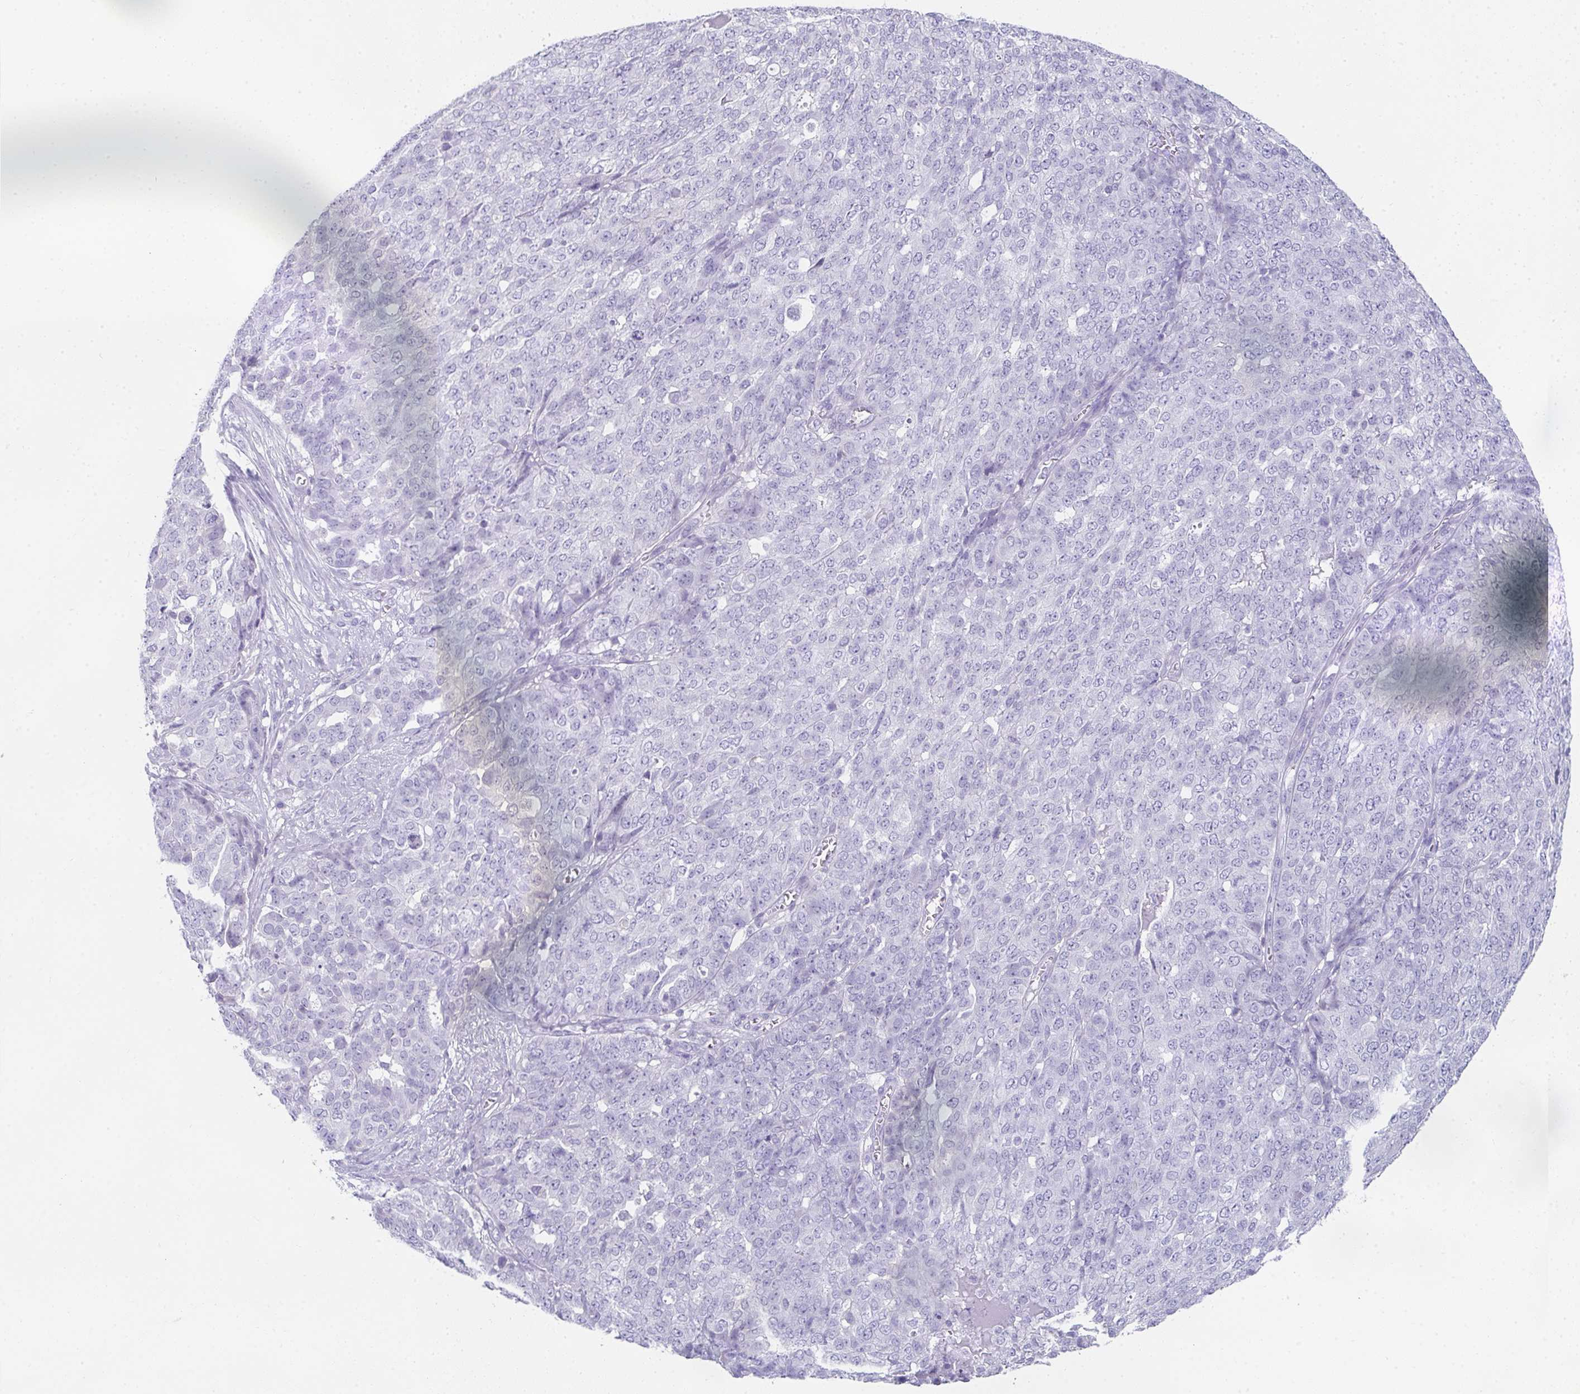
{"staining": {"intensity": "negative", "quantity": "none", "location": "none"}, "tissue": "ovarian cancer", "cell_type": "Tumor cells", "image_type": "cancer", "snomed": [{"axis": "morphology", "description": "Cystadenocarcinoma, serous, NOS"}, {"axis": "topography", "description": "Soft tissue"}, {"axis": "topography", "description": "Ovary"}], "caption": "Ovarian cancer (serous cystadenocarcinoma) stained for a protein using immunohistochemistry (IHC) demonstrates no positivity tumor cells.", "gene": "RLF", "patient": {"sex": "female", "age": 57}}